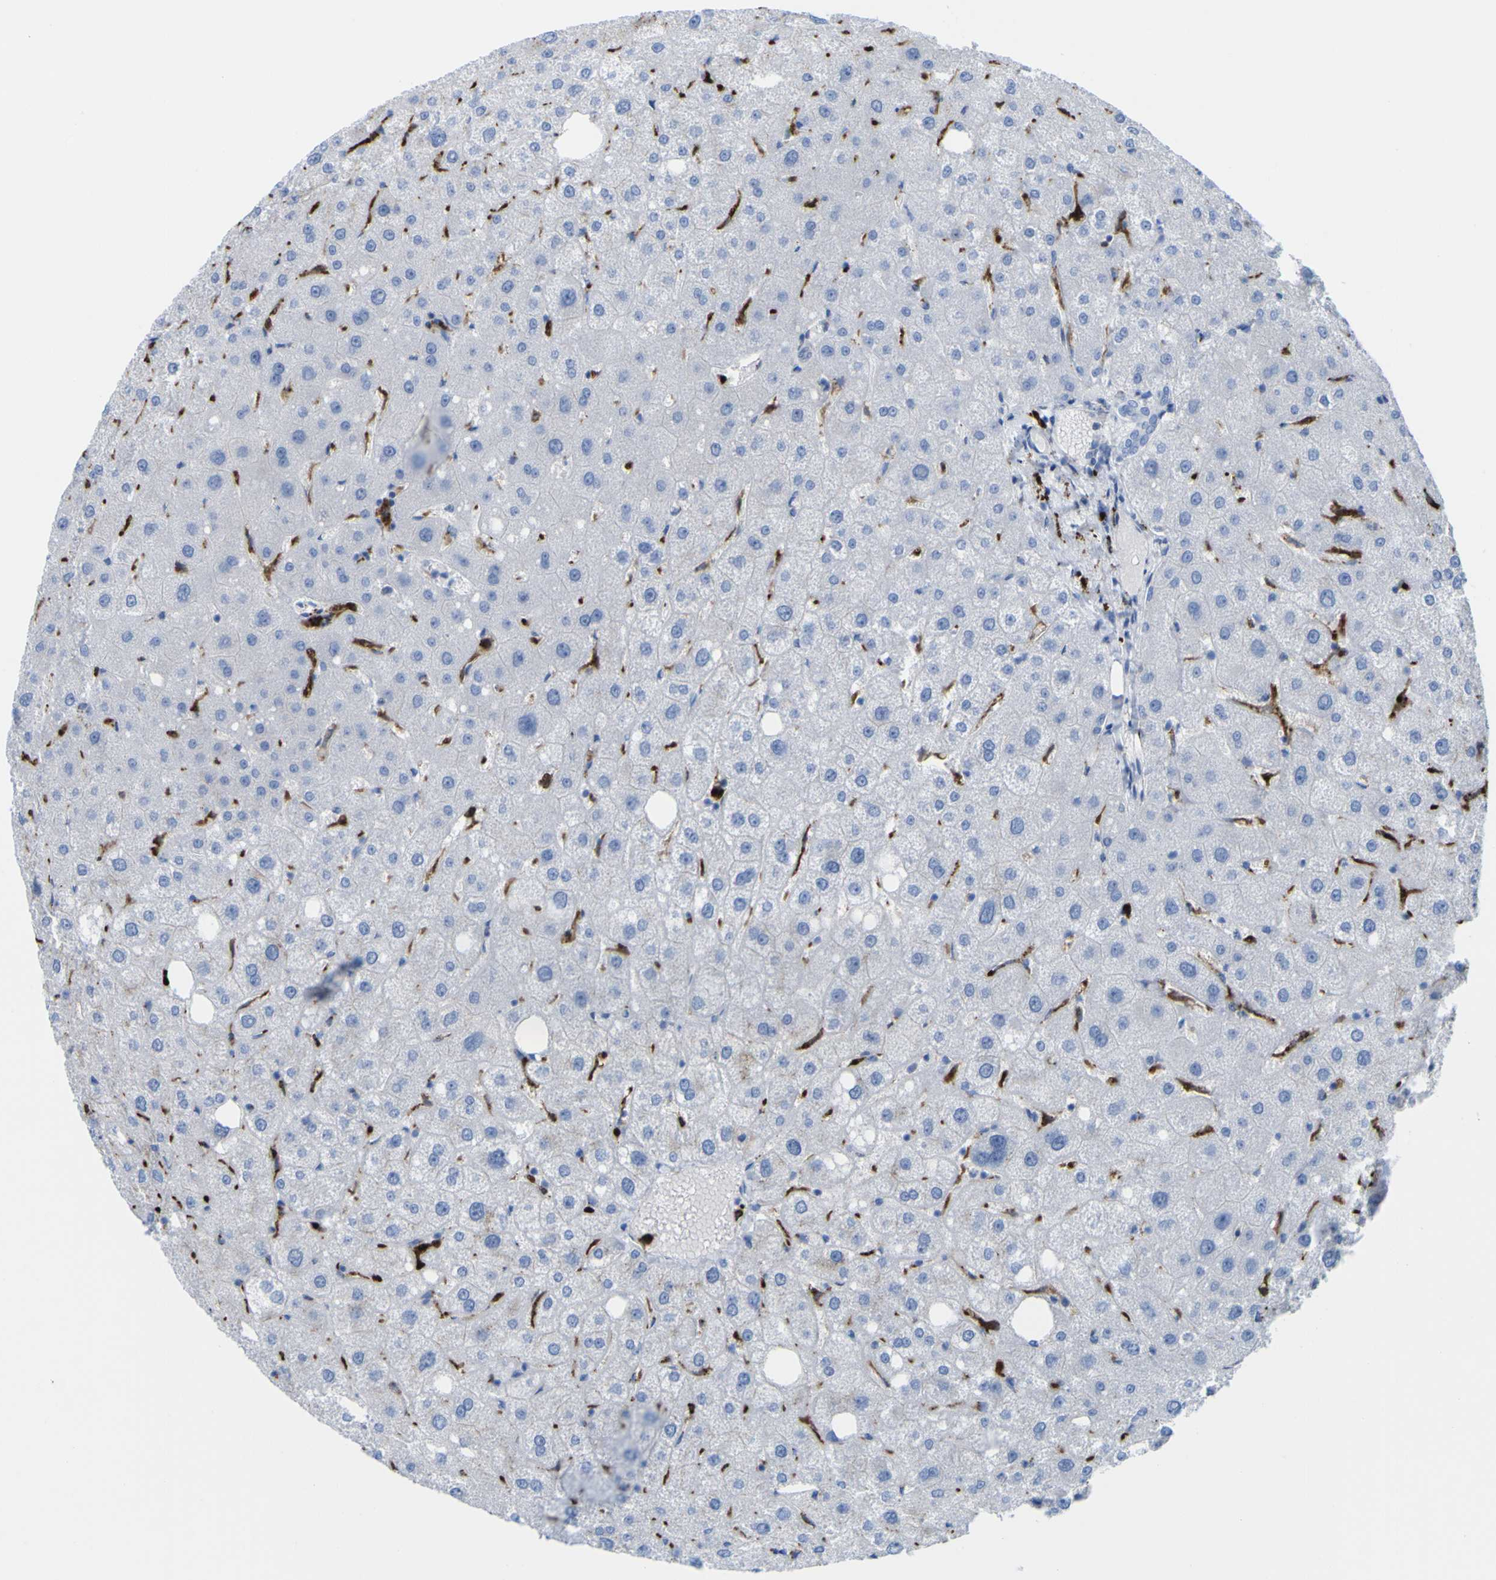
{"staining": {"intensity": "negative", "quantity": "none", "location": "none"}, "tissue": "liver", "cell_type": "Cholangiocytes", "image_type": "normal", "snomed": [{"axis": "morphology", "description": "Normal tissue, NOS"}, {"axis": "topography", "description": "Liver"}], "caption": "An immunohistochemistry histopathology image of normal liver is shown. There is no staining in cholangiocytes of liver.", "gene": "PLD3", "patient": {"sex": "male", "age": 73}}